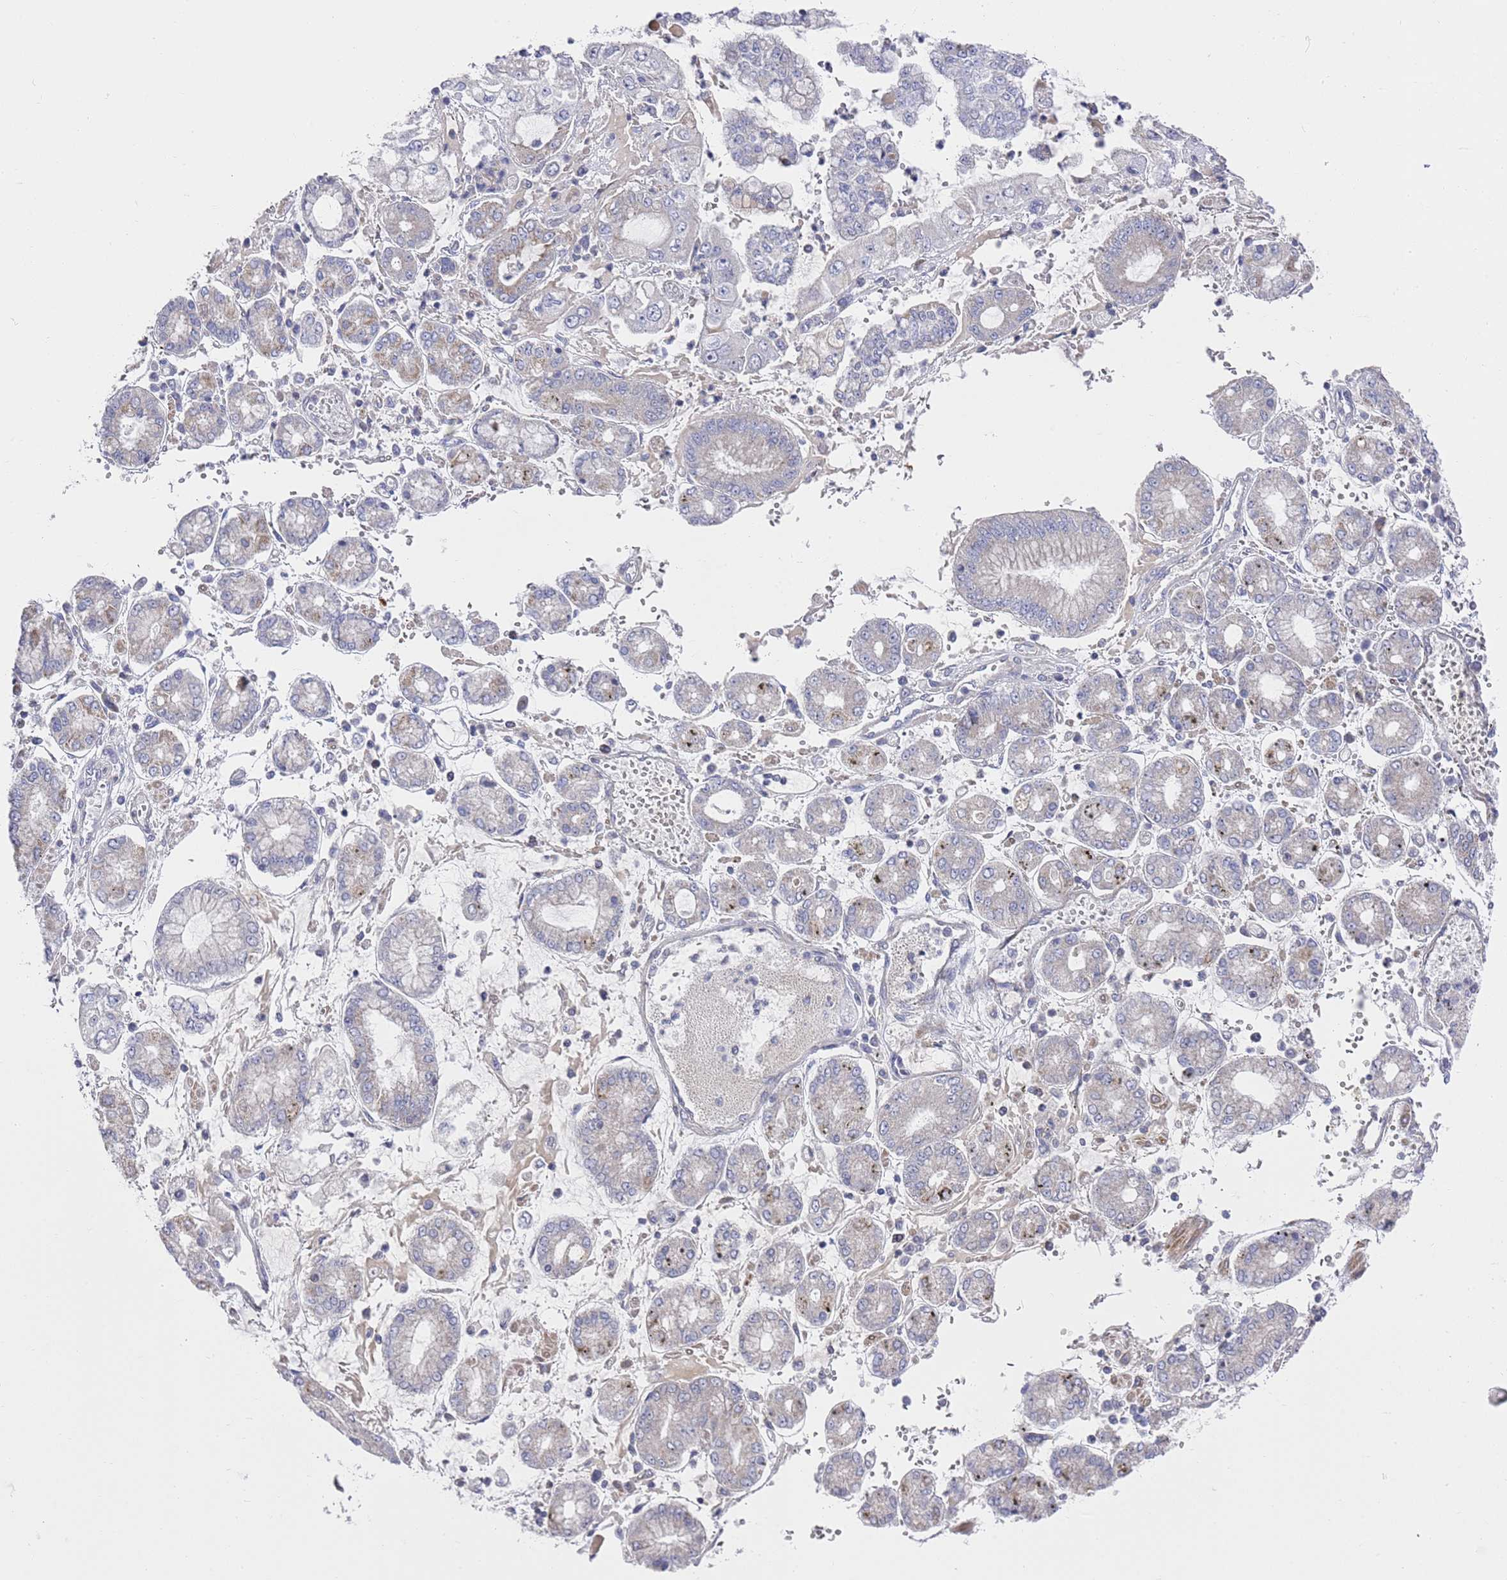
{"staining": {"intensity": "negative", "quantity": "none", "location": "none"}, "tissue": "stomach cancer", "cell_type": "Tumor cells", "image_type": "cancer", "snomed": [{"axis": "morphology", "description": "Adenocarcinoma, NOS"}, {"axis": "topography", "description": "Stomach"}], "caption": "Human adenocarcinoma (stomach) stained for a protein using IHC exhibits no positivity in tumor cells.", "gene": "SCAPER", "patient": {"sex": "male", "age": 76}}